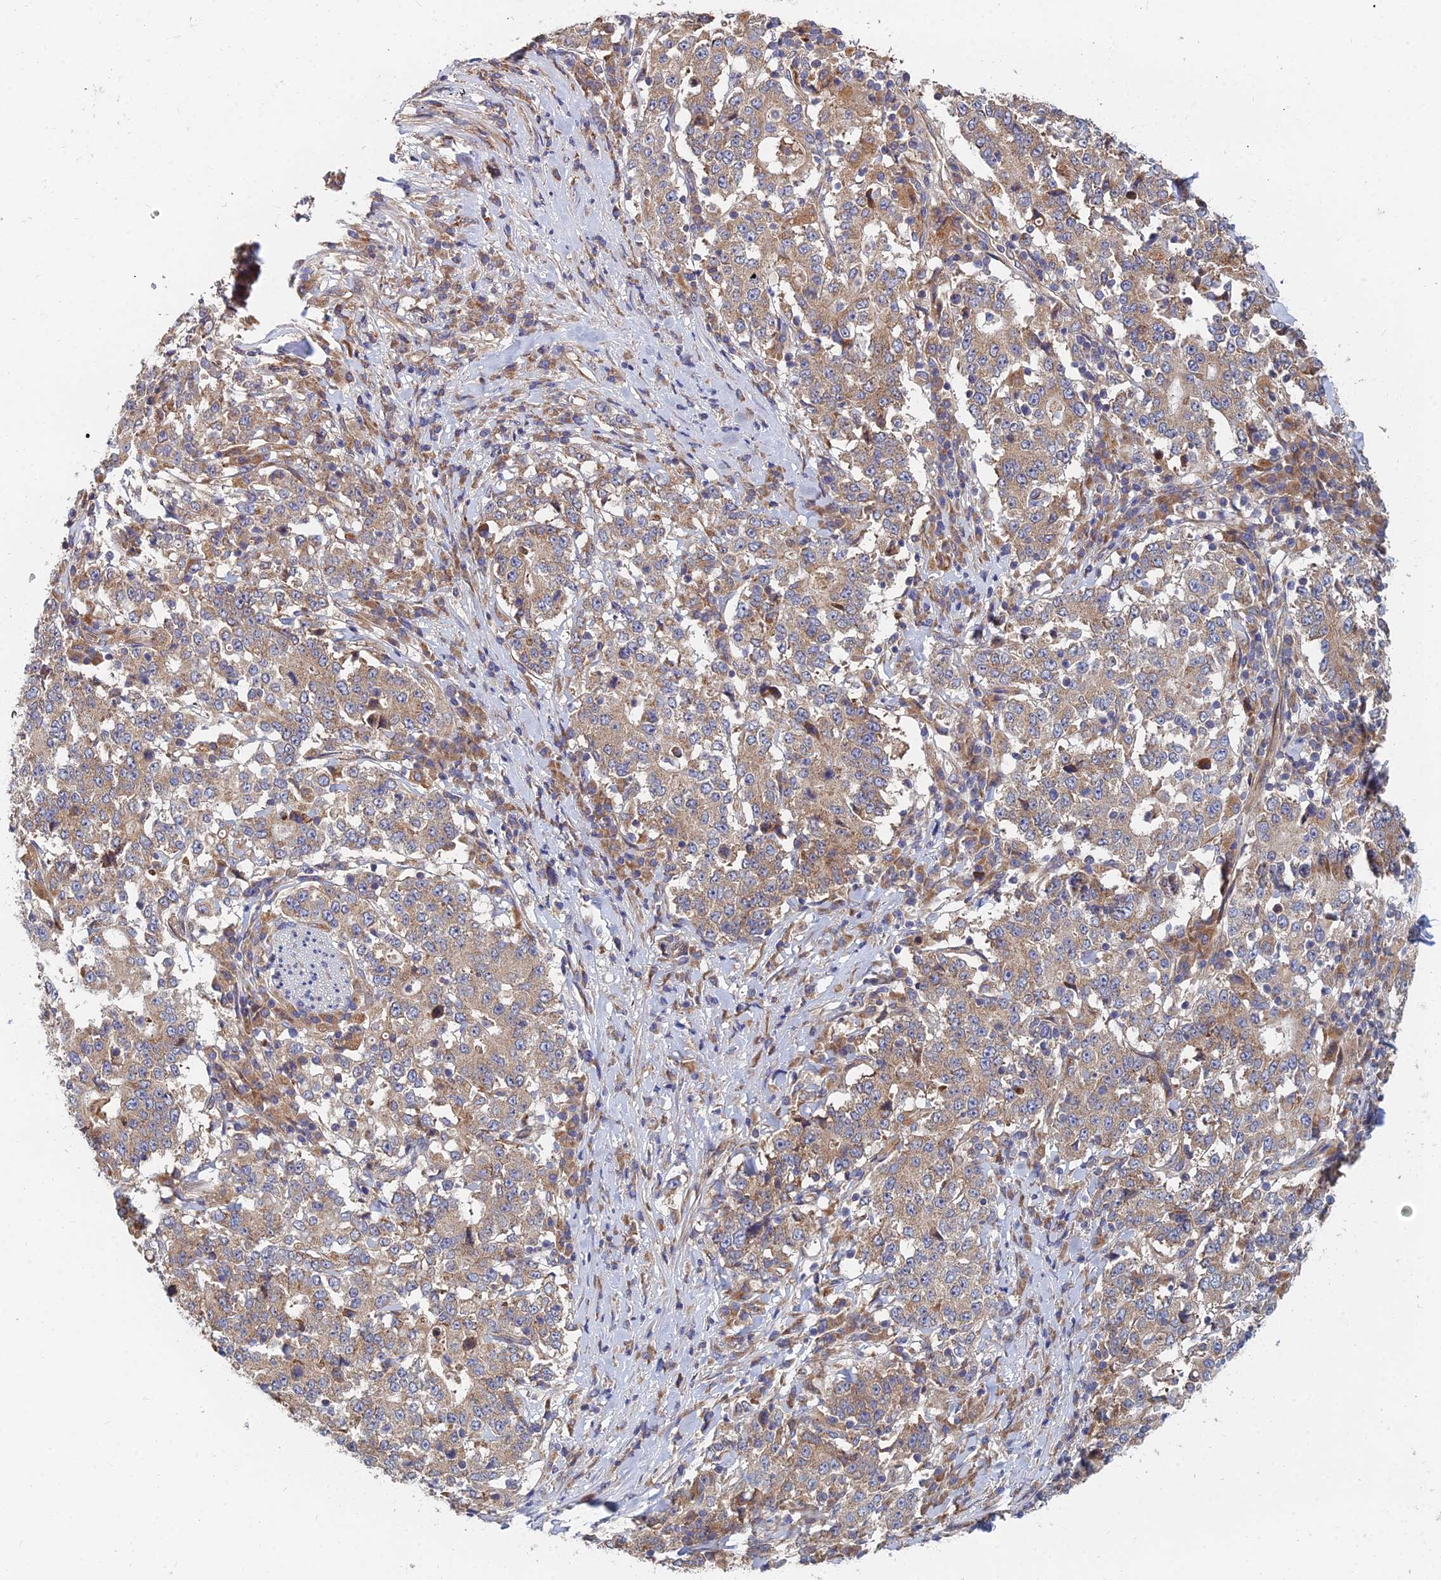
{"staining": {"intensity": "weak", "quantity": ">75%", "location": "cytoplasmic/membranous"}, "tissue": "stomach cancer", "cell_type": "Tumor cells", "image_type": "cancer", "snomed": [{"axis": "morphology", "description": "Adenocarcinoma, NOS"}, {"axis": "topography", "description": "Stomach"}], "caption": "Stomach cancer (adenocarcinoma) stained with DAB immunohistochemistry exhibits low levels of weak cytoplasmic/membranous expression in about >75% of tumor cells. (DAB (3,3'-diaminobenzidine) IHC with brightfield microscopy, high magnification).", "gene": "CCZ1", "patient": {"sex": "male", "age": 59}}